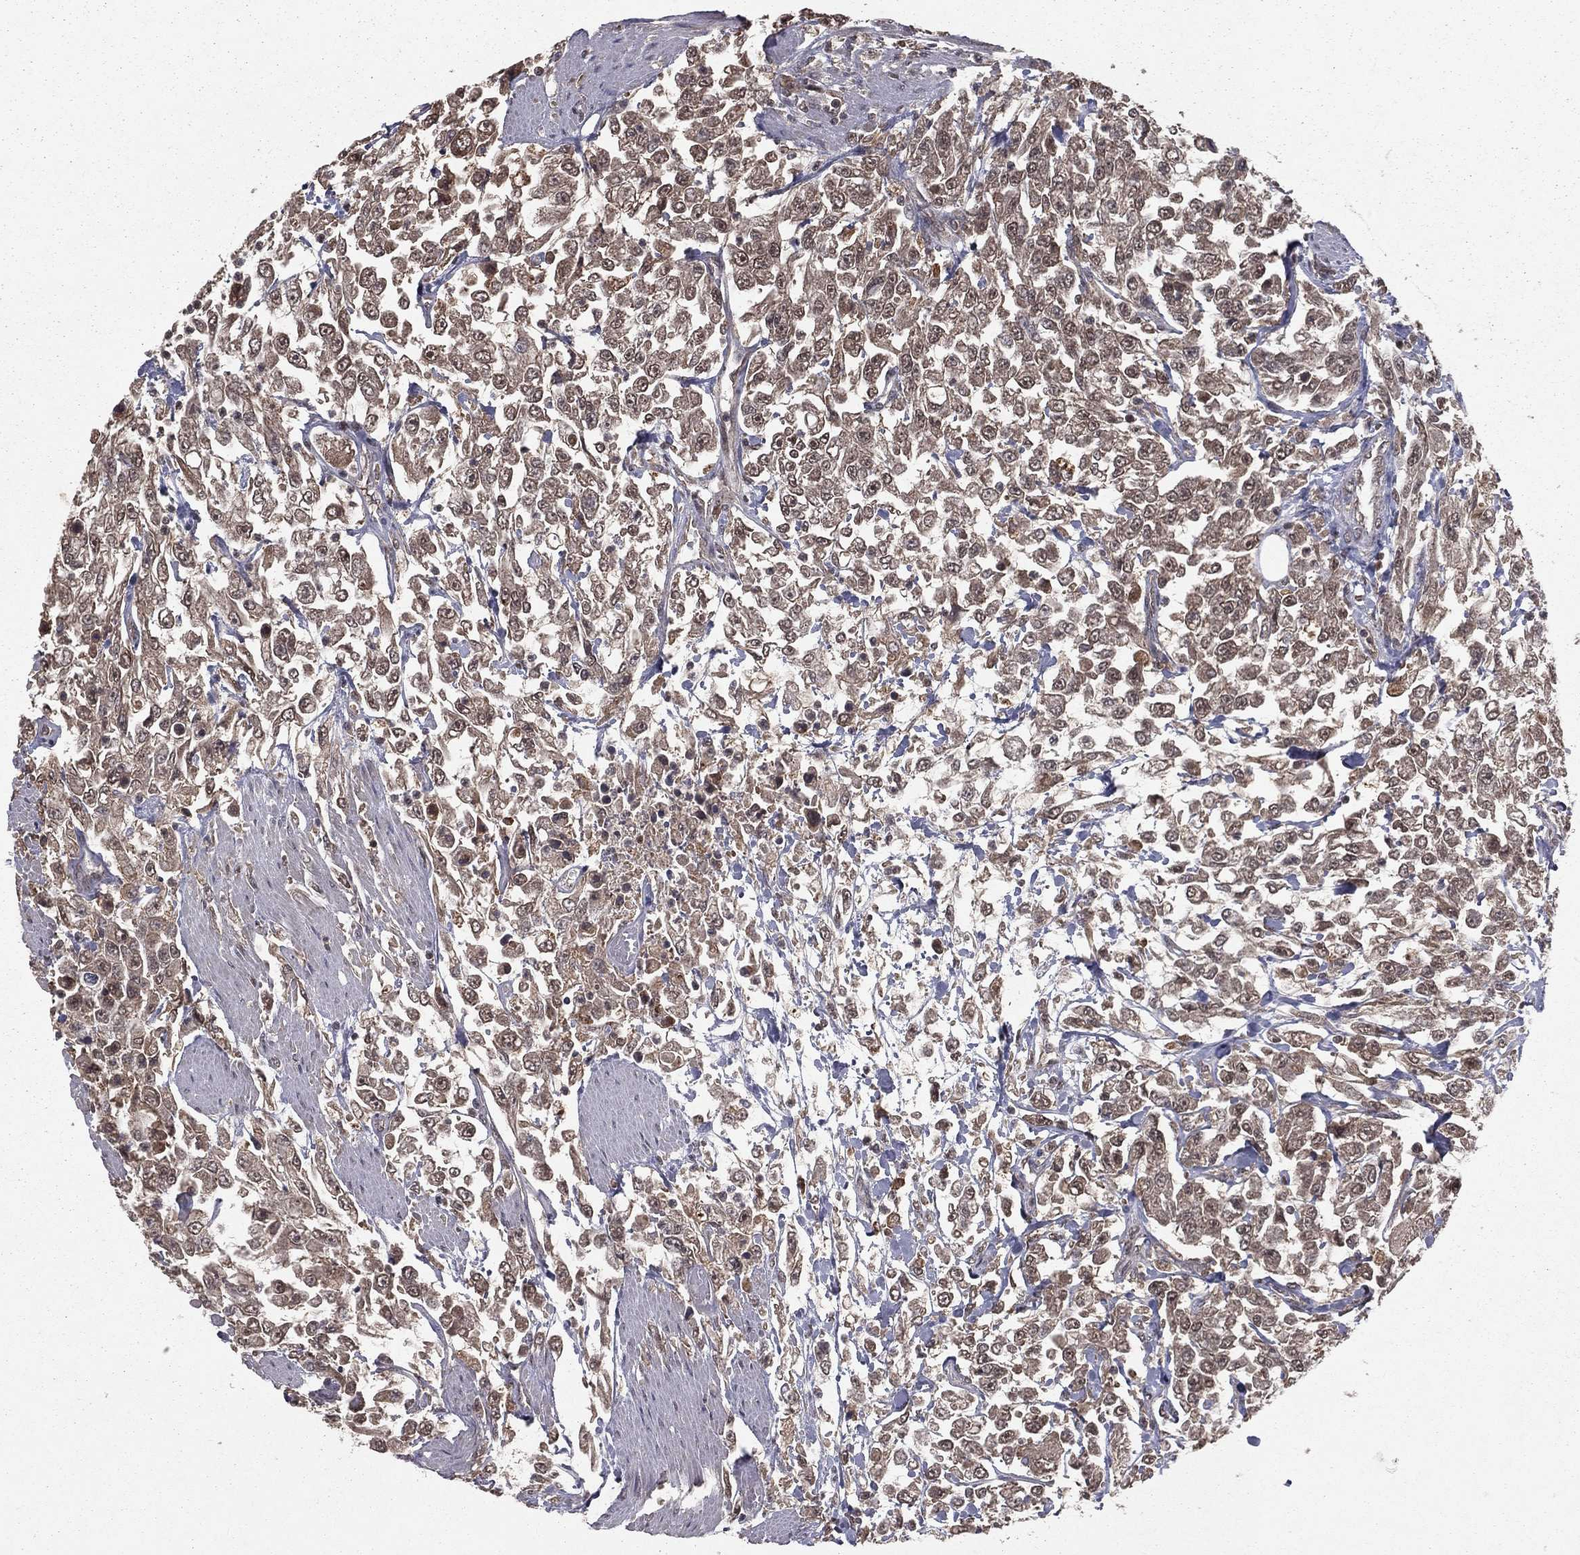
{"staining": {"intensity": "weak", "quantity": "25%-75%", "location": "cytoplasmic/membranous"}, "tissue": "urothelial cancer", "cell_type": "Tumor cells", "image_type": "cancer", "snomed": [{"axis": "morphology", "description": "Urothelial carcinoma, High grade"}, {"axis": "topography", "description": "Urinary bladder"}], "caption": "Immunohistochemistry (IHC) of human urothelial cancer shows low levels of weak cytoplasmic/membranous positivity in about 25%-75% of tumor cells. (brown staining indicates protein expression, while blue staining denotes nuclei).", "gene": "ZDHHC15", "patient": {"sex": "male", "age": 46}}